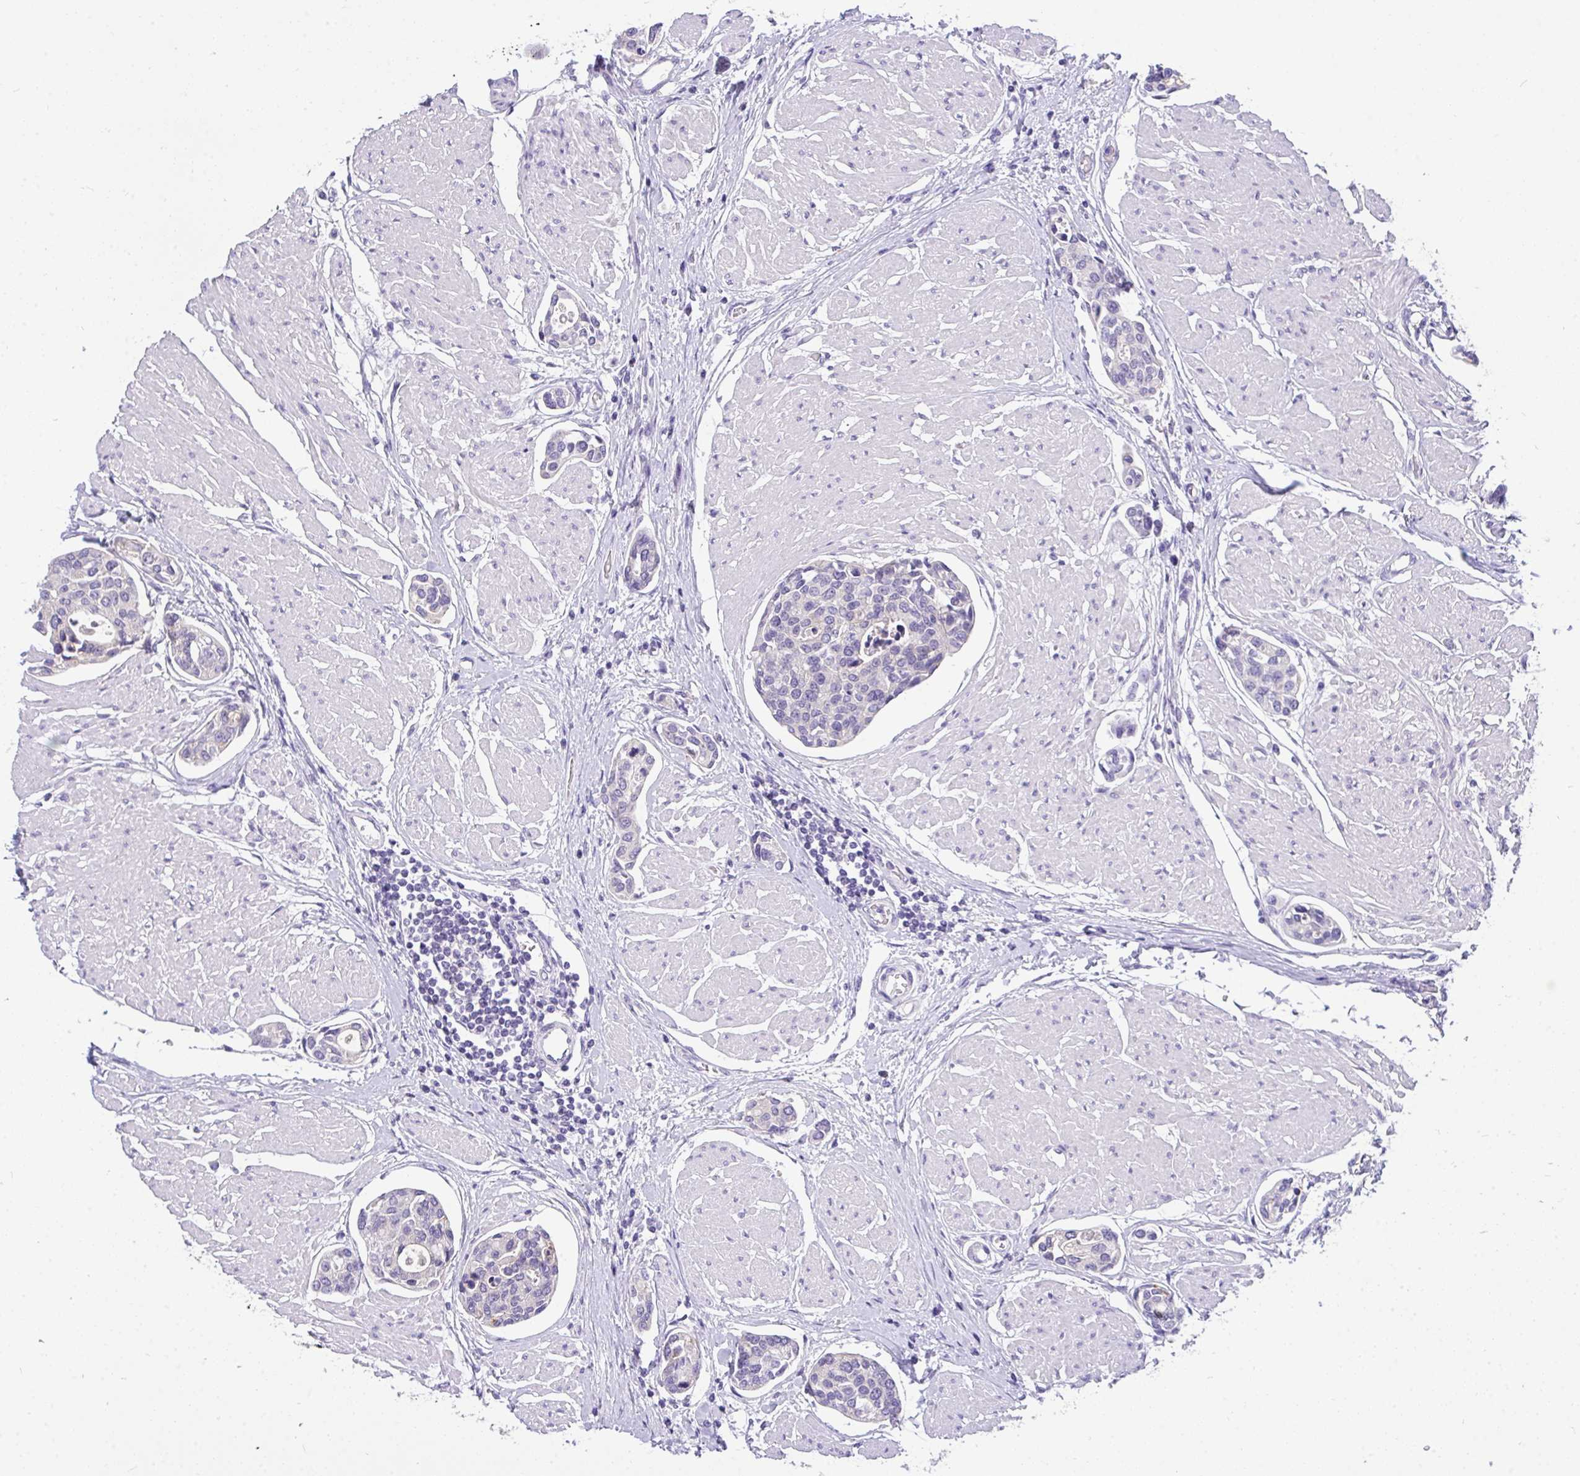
{"staining": {"intensity": "negative", "quantity": "none", "location": "none"}, "tissue": "urothelial cancer", "cell_type": "Tumor cells", "image_type": "cancer", "snomed": [{"axis": "morphology", "description": "Urothelial carcinoma, High grade"}, {"axis": "topography", "description": "Urinary bladder"}], "caption": "DAB immunohistochemical staining of human urothelial carcinoma (high-grade) demonstrates no significant positivity in tumor cells.", "gene": "VGLL3", "patient": {"sex": "male", "age": 78}}